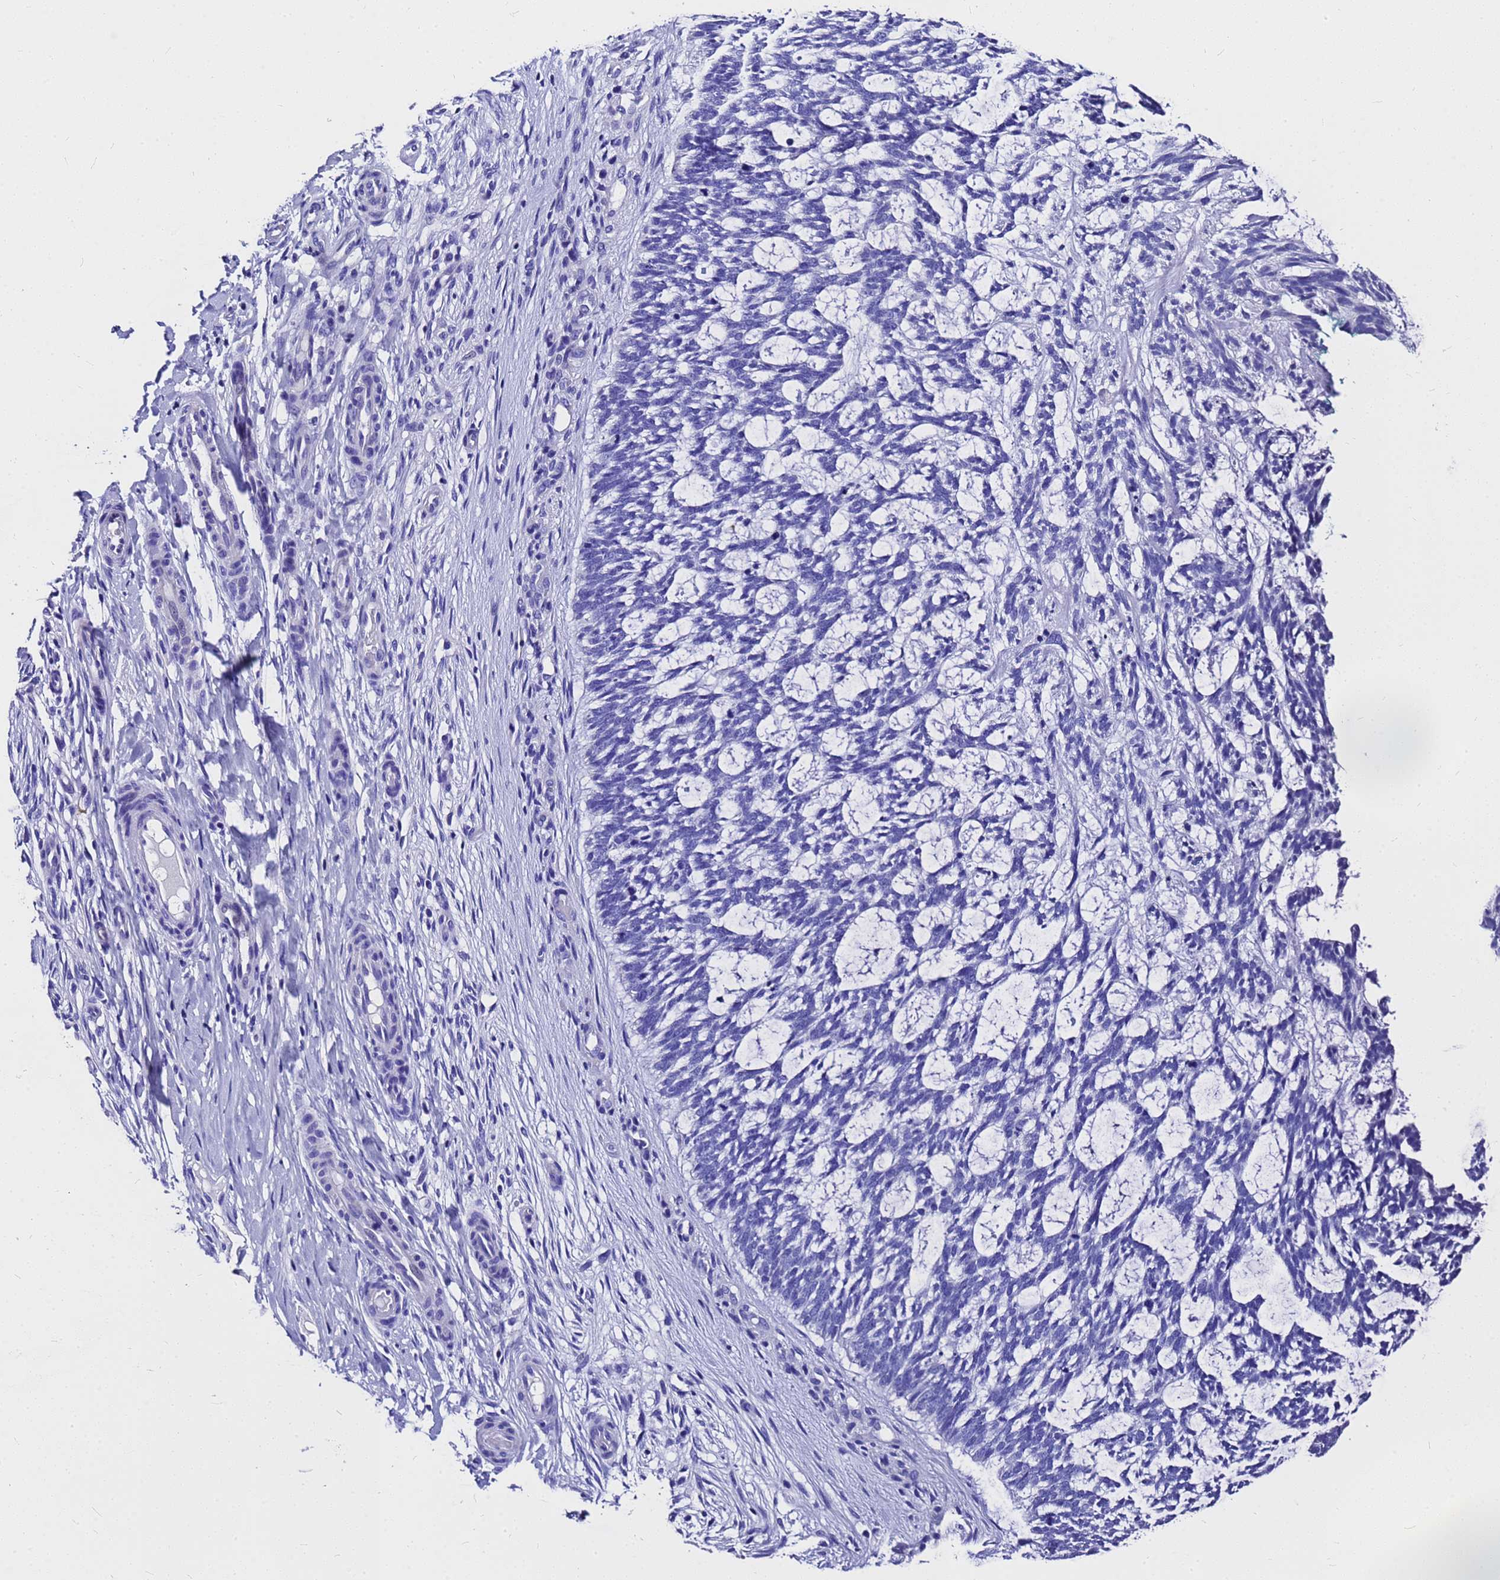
{"staining": {"intensity": "negative", "quantity": "none", "location": "none"}, "tissue": "skin cancer", "cell_type": "Tumor cells", "image_type": "cancer", "snomed": [{"axis": "morphology", "description": "Basal cell carcinoma"}, {"axis": "topography", "description": "Skin"}], "caption": "Tumor cells are negative for brown protein staining in basal cell carcinoma (skin). Nuclei are stained in blue.", "gene": "HERC4", "patient": {"sex": "male", "age": 88}}